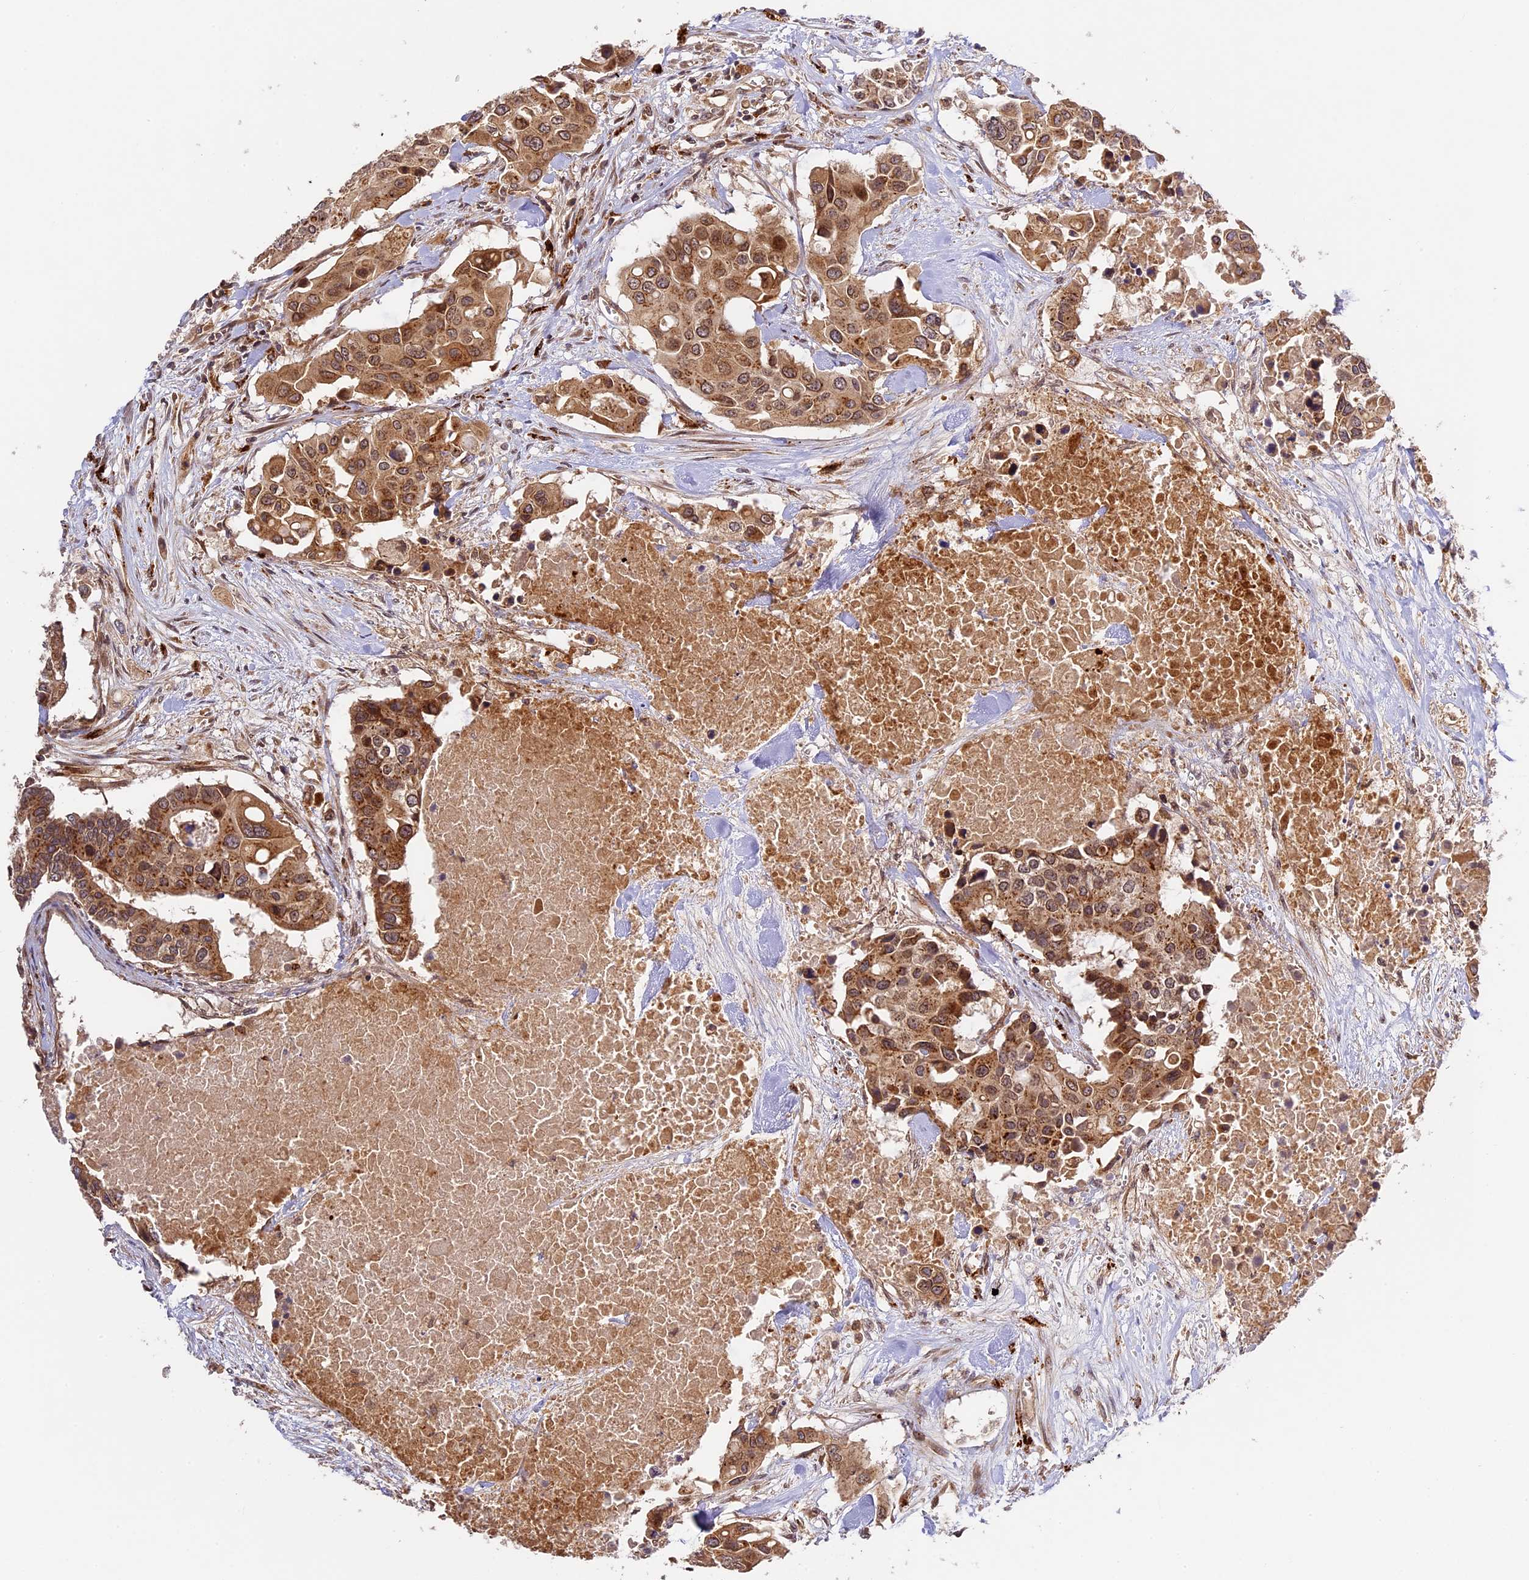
{"staining": {"intensity": "moderate", "quantity": ">75%", "location": "cytoplasmic/membranous,nuclear"}, "tissue": "colorectal cancer", "cell_type": "Tumor cells", "image_type": "cancer", "snomed": [{"axis": "morphology", "description": "Adenocarcinoma, NOS"}, {"axis": "topography", "description": "Colon"}], "caption": "High-magnification brightfield microscopy of colorectal cancer stained with DAB (brown) and counterstained with hematoxylin (blue). tumor cells exhibit moderate cytoplasmic/membranous and nuclear expression is identified in approximately>75% of cells. (brown staining indicates protein expression, while blue staining denotes nuclei).", "gene": "DGKH", "patient": {"sex": "male", "age": 77}}